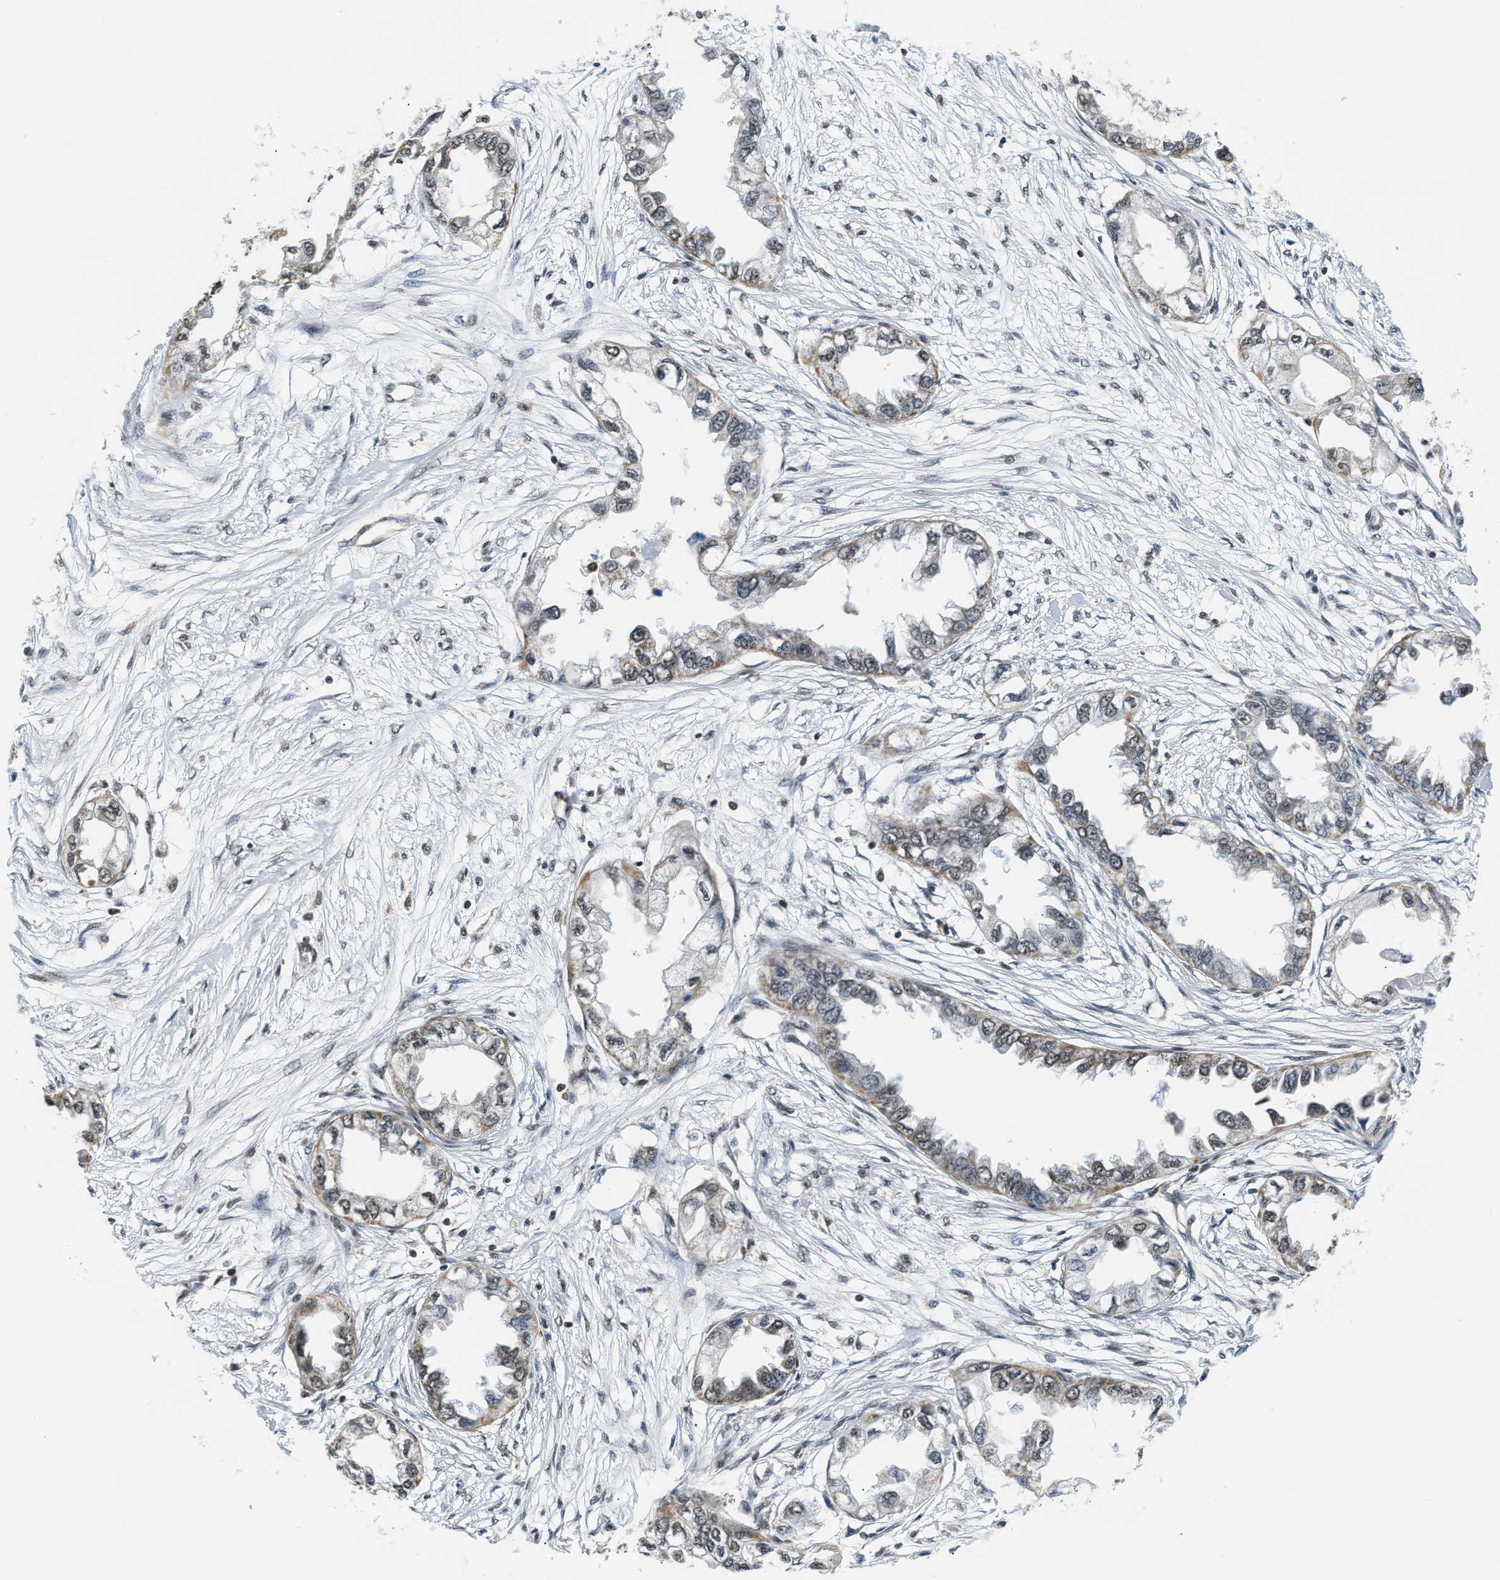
{"staining": {"intensity": "weak", "quantity": "25%-75%", "location": "cytoplasmic/membranous,nuclear"}, "tissue": "endometrial cancer", "cell_type": "Tumor cells", "image_type": "cancer", "snomed": [{"axis": "morphology", "description": "Adenocarcinoma, NOS"}, {"axis": "topography", "description": "Endometrium"}], "caption": "Brown immunohistochemical staining in adenocarcinoma (endometrial) demonstrates weak cytoplasmic/membranous and nuclear expression in approximately 25%-75% of tumor cells. (DAB (3,3'-diaminobenzidine) IHC, brown staining for protein, blue staining for nuclei).", "gene": "STK10", "patient": {"sex": "female", "age": 67}}